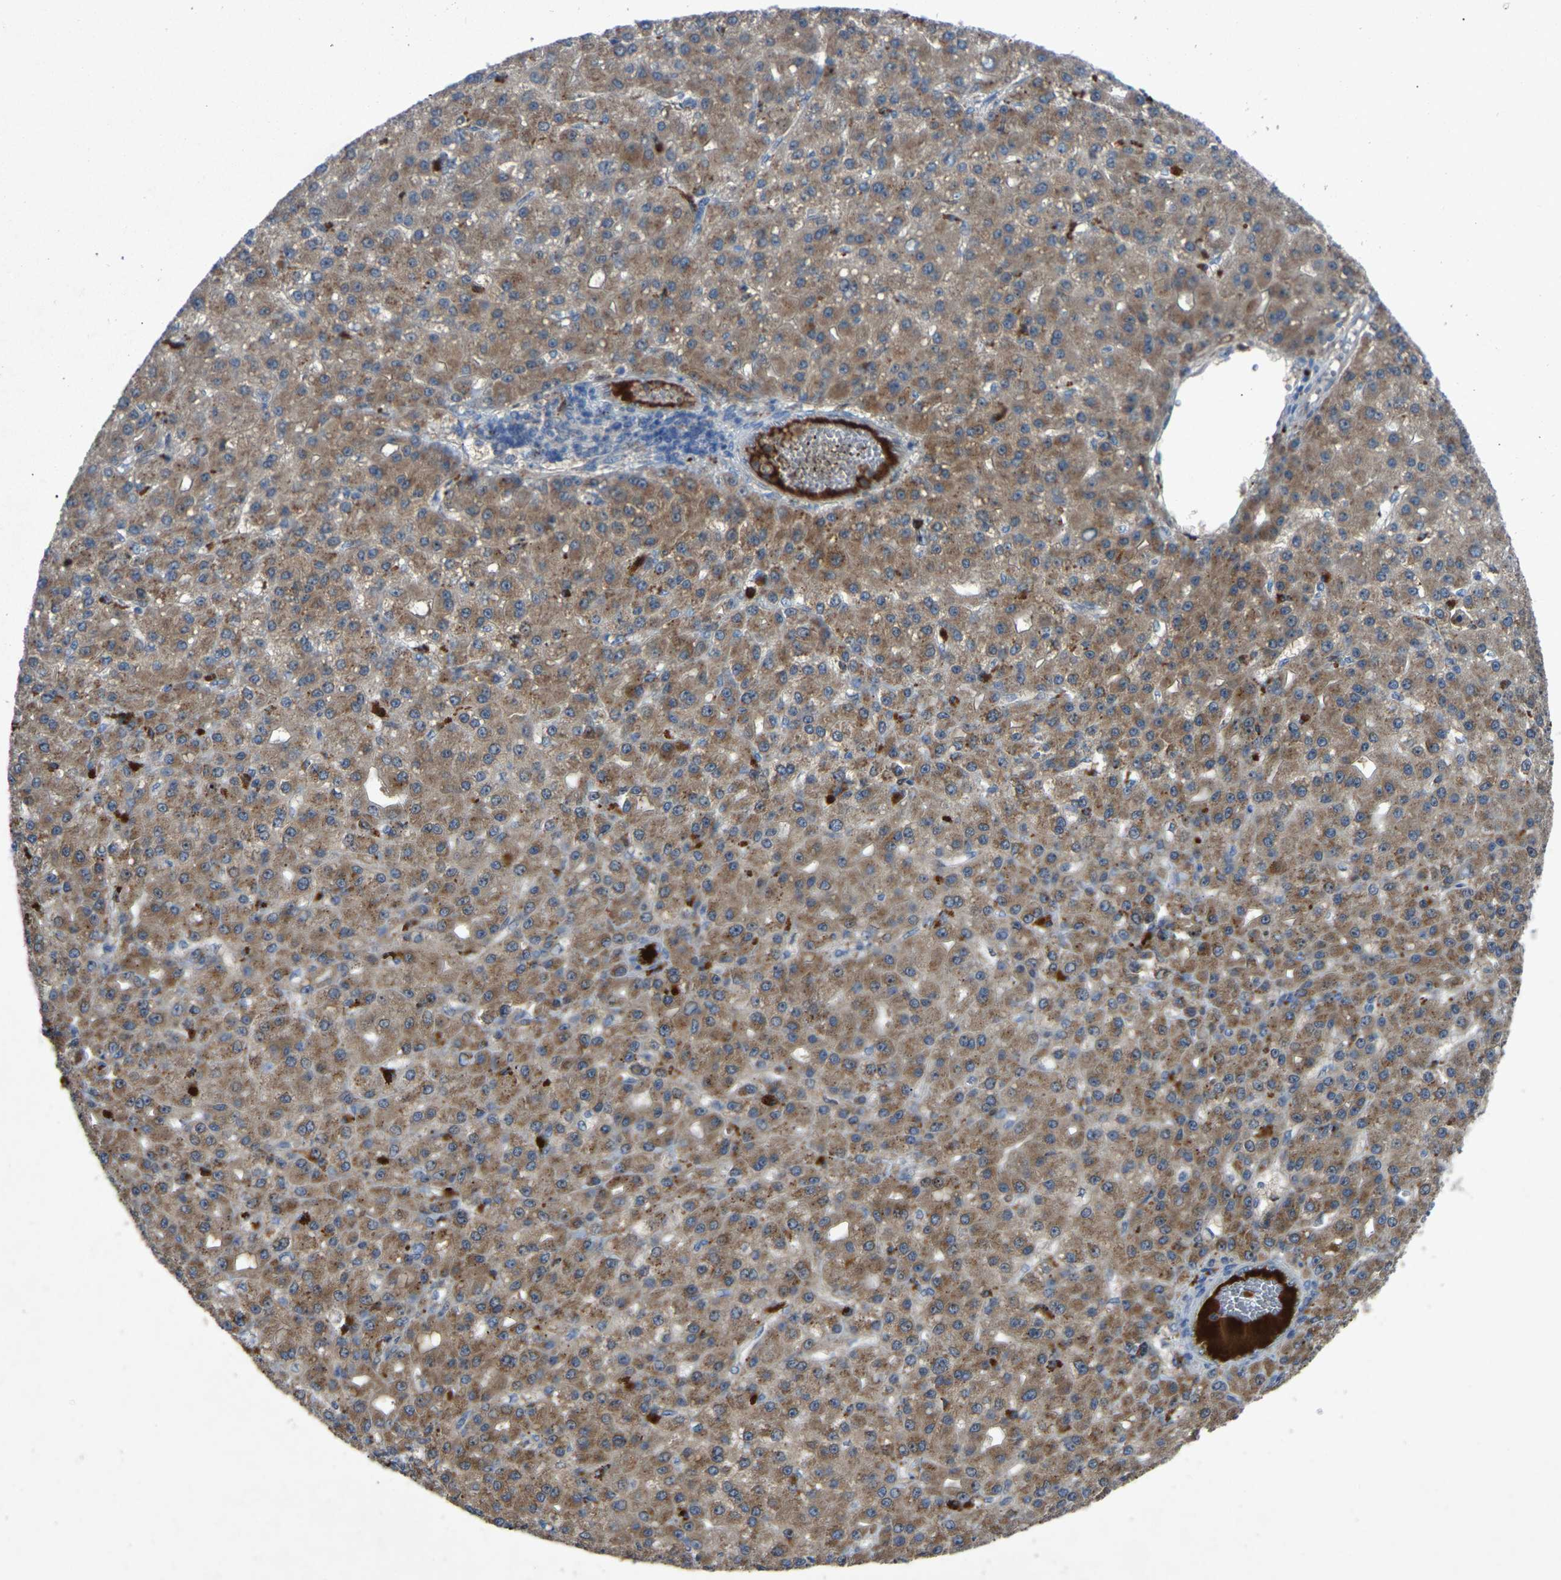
{"staining": {"intensity": "moderate", "quantity": ">75%", "location": "cytoplasmic/membranous"}, "tissue": "liver cancer", "cell_type": "Tumor cells", "image_type": "cancer", "snomed": [{"axis": "morphology", "description": "Carcinoma, Hepatocellular, NOS"}, {"axis": "topography", "description": "Liver"}], "caption": "The histopathology image demonstrates a brown stain indicating the presence of a protein in the cytoplasmic/membranous of tumor cells in liver hepatocellular carcinoma.", "gene": "FHIT", "patient": {"sex": "male", "age": 67}}